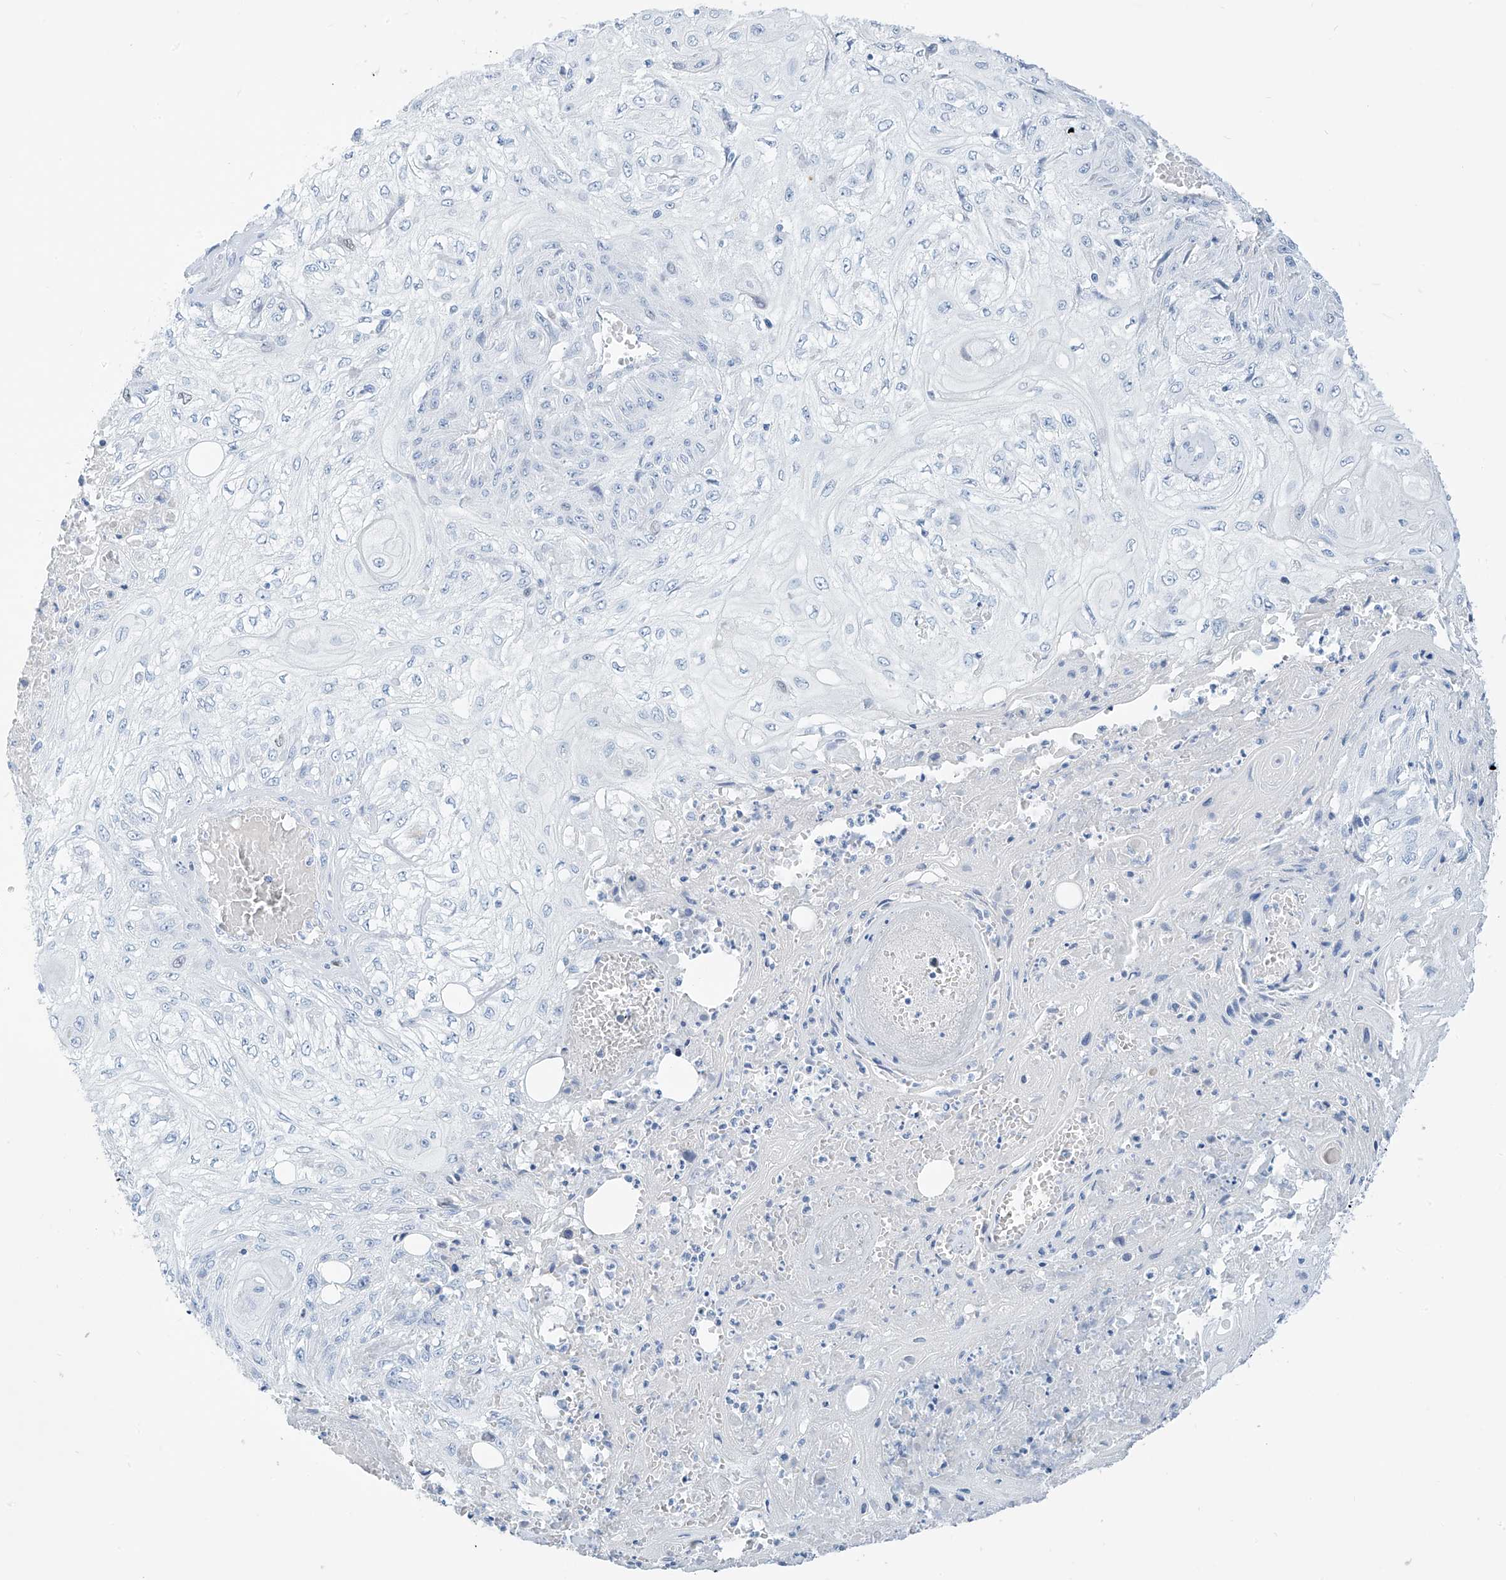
{"staining": {"intensity": "negative", "quantity": "none", "location": "none"}, "tissue": "skin cancer", "cell_type": "Tumor cells", "image_type": "cancer", "snomed": [{"axis": "morphology", "description": "Squamous cell carcinoma, NOS"}, {"axis": "morphology", "description": "Squamous cell carcinoma, metastatic, NOS"}, {"axis": "topography", "description": "Skin"}, {"axis": "topography", "description": "Lymph node"}], "caption": "Immunohistochemistry (IHC) of human skin cancer shows no positivity in tumor cells.", "gene": "SGO2", "patient": {"sex": "male", "age": 75}}